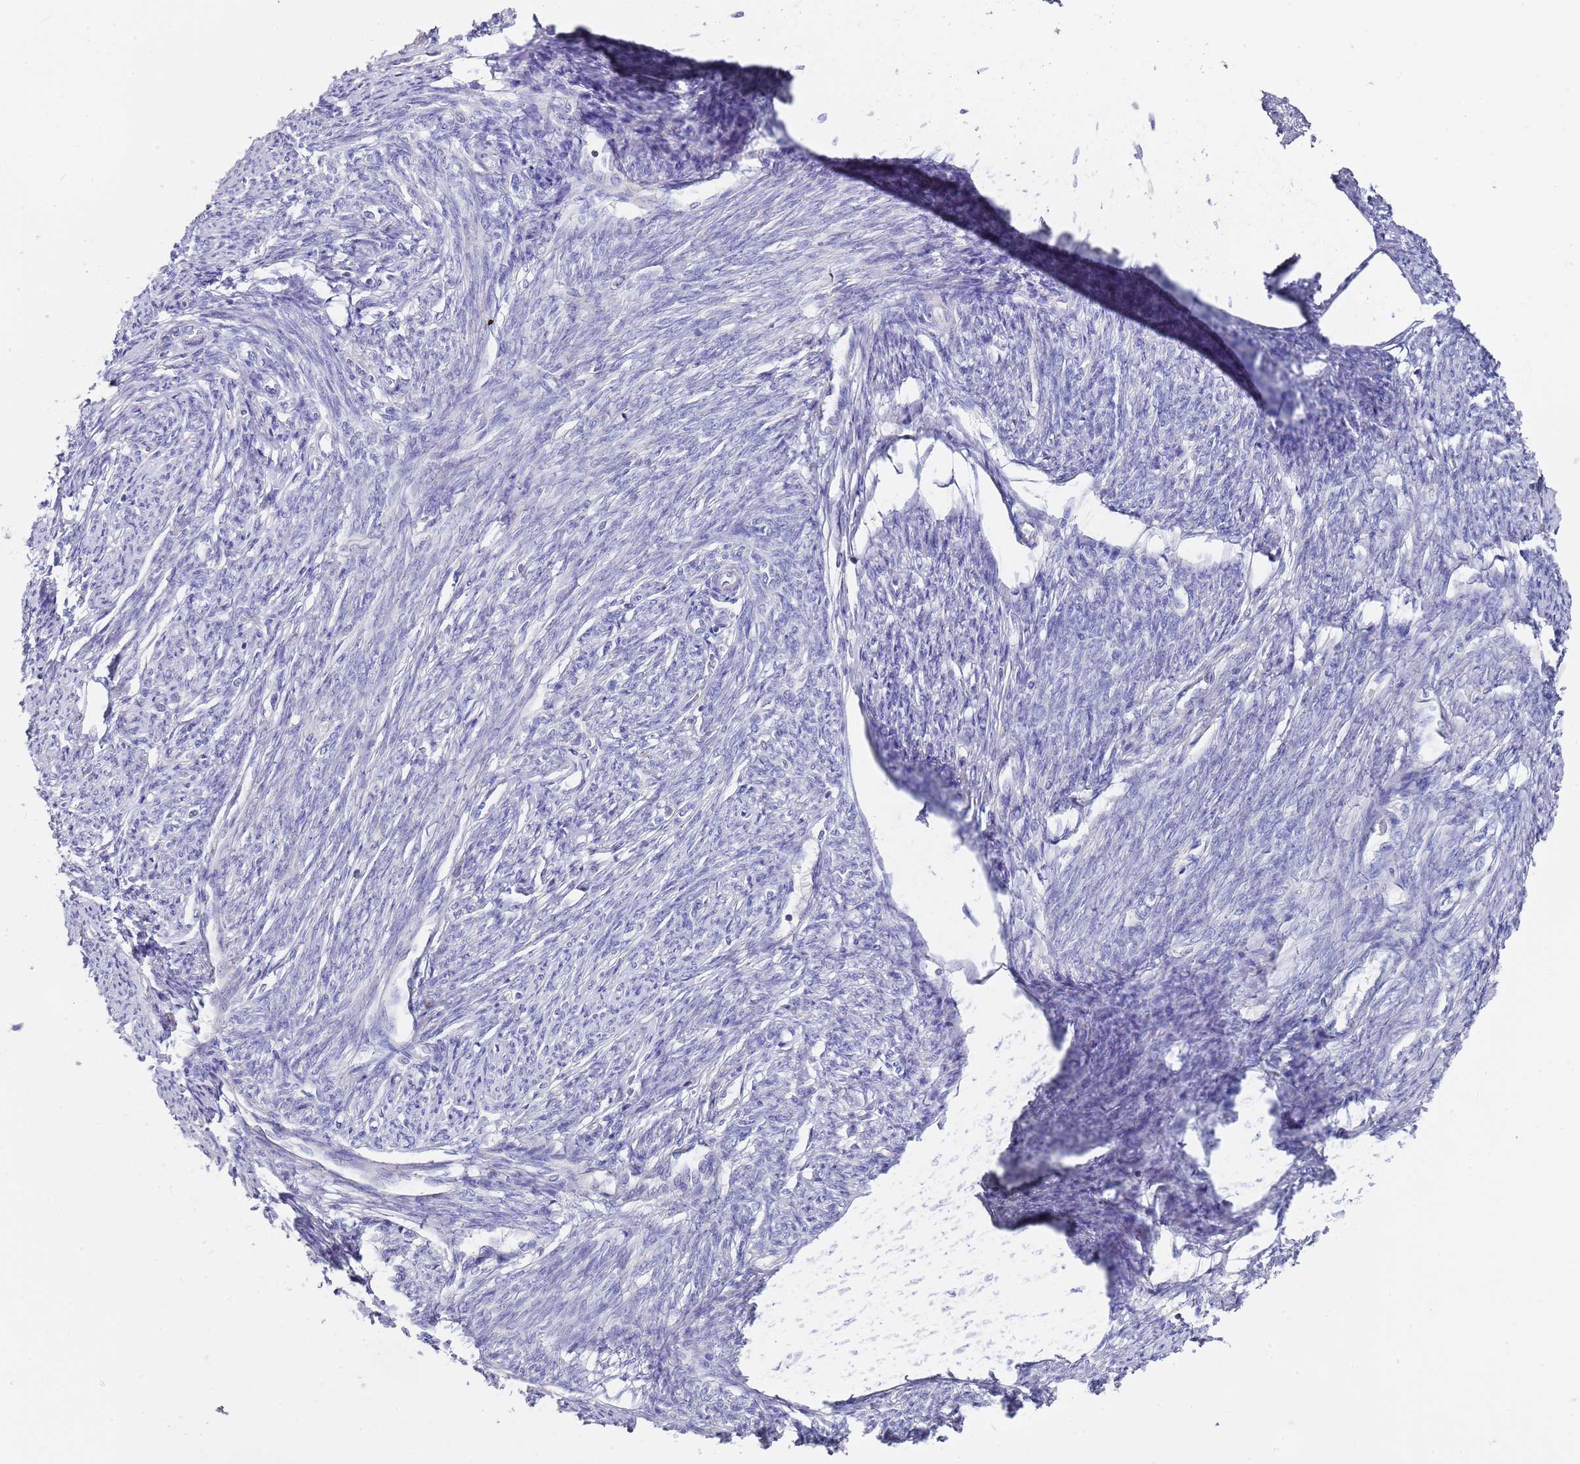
{"staining": {"intensity": "weak", "quantity": "25%-75%", "location": "cytoplasmic/membranous"}, "tissue": "smooth muscle", "cell_type": "Smooth muscle cells", "image_type": "normal", "snomed": [{"axis": "morphology", "description": "Normal tissue, NOS"}, {"axis": "topography", "description": "Smooth muscle"}, {"axis": "topography", "description": "Uterus"}], "caption": "Smooth muscle cells demonstrate low levels of weak cytoplasmic/membranous positivity in about 25%-75% of cells in benign human smooth muscle.", "gene": "SCAPER", "patient": {"sex": "female", "age": 59}}